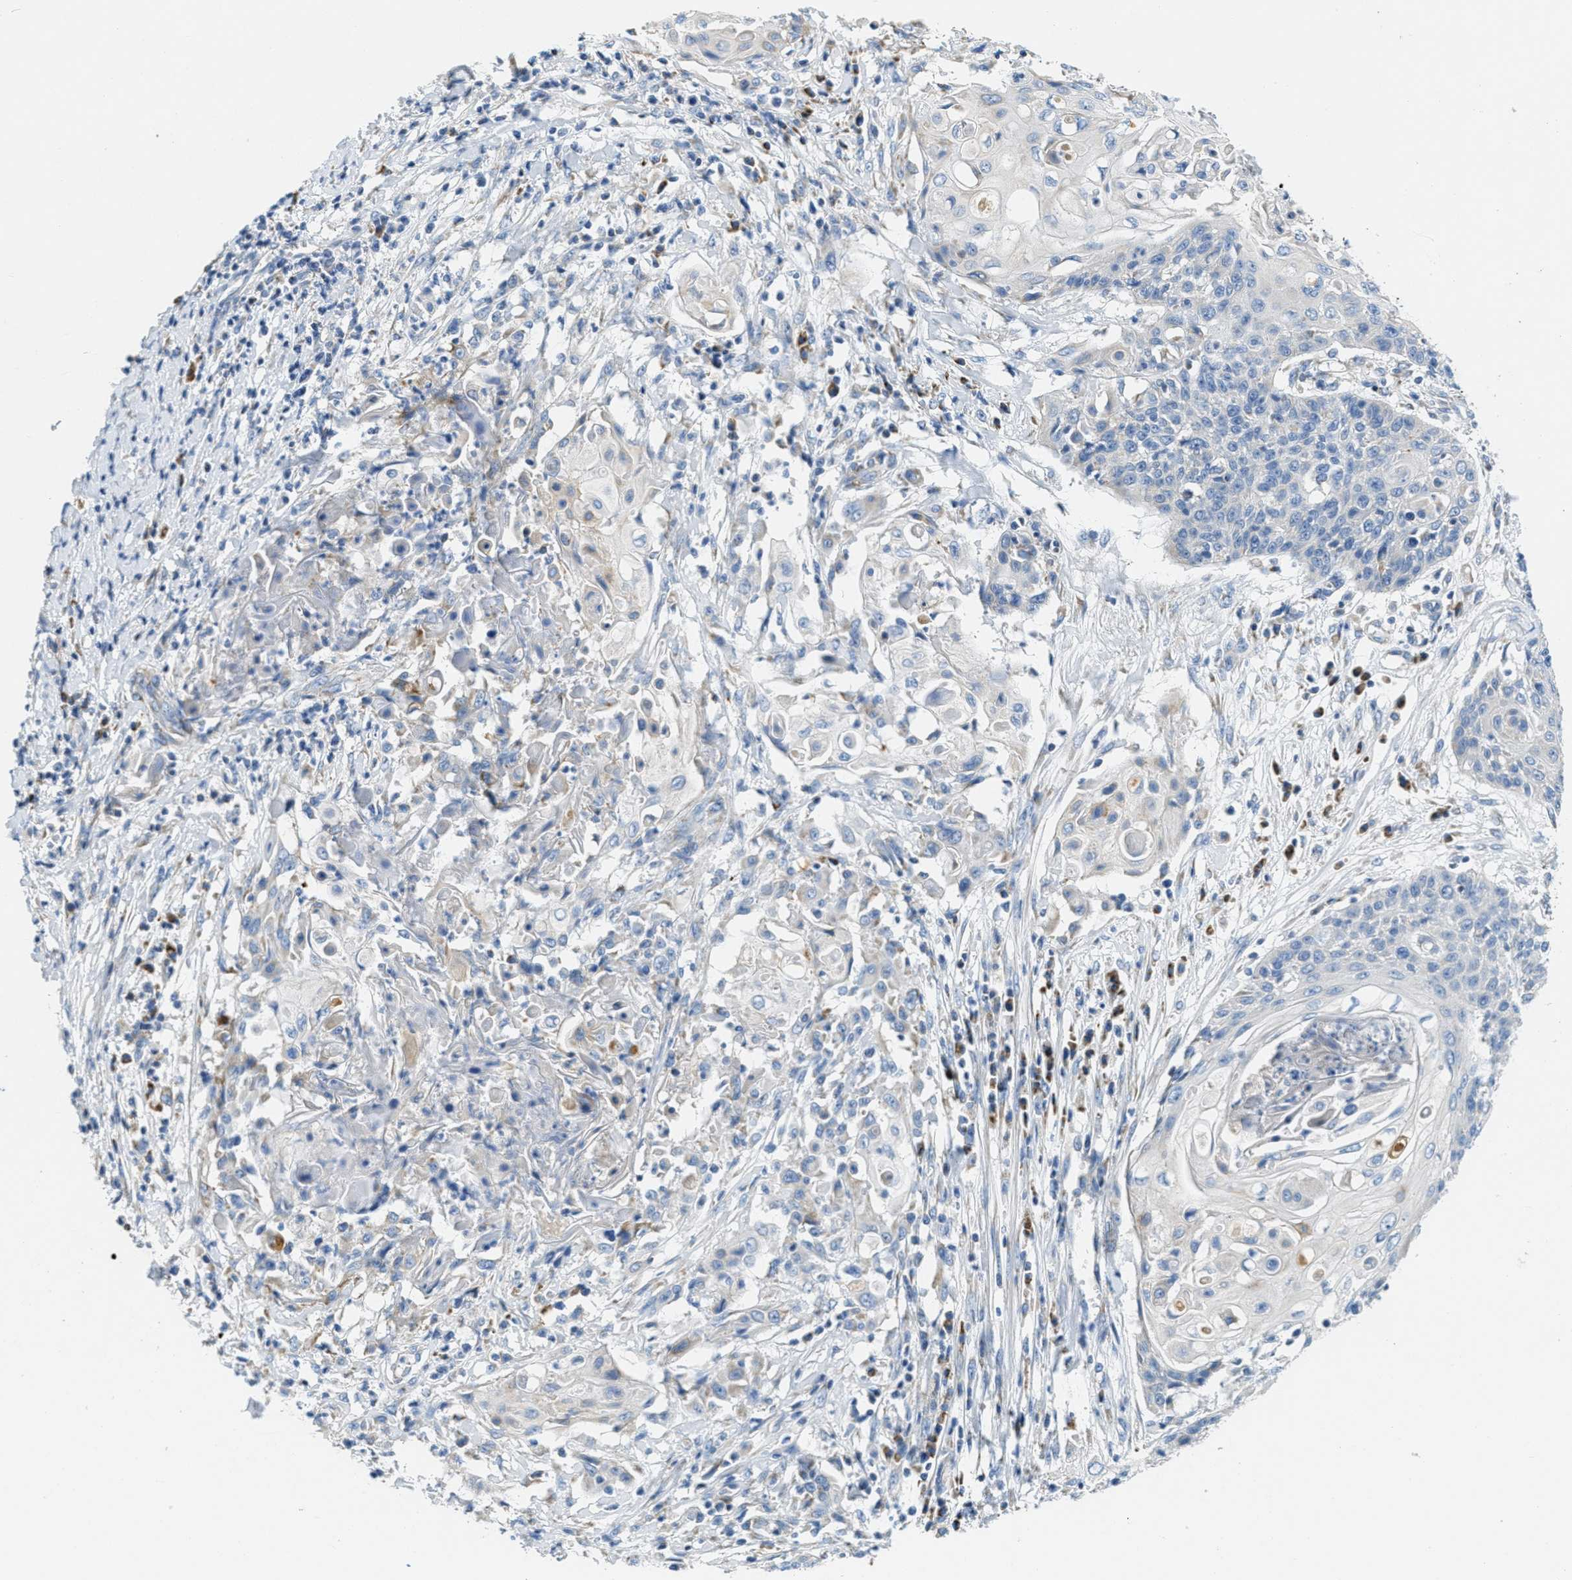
{"staining": {"intensity": "weak", "quantity": "<25%", "location": "cytoplasmic/membranous"}, "tissue": "cervical cancer", "cell_type": "Tumor cells", "image_type": "cancer", "snomed": [{"axis": "morphology", "description": "Squamous cell carcinoma, NOS"}, {"axis": "topography", "description": "Cervix"}], "caption": "Immunohistochemical staining of cervical cancer shows no significant expression in tumor cells.", "gene": "CA4", "patient": {"sex": "female", "age": 39}}